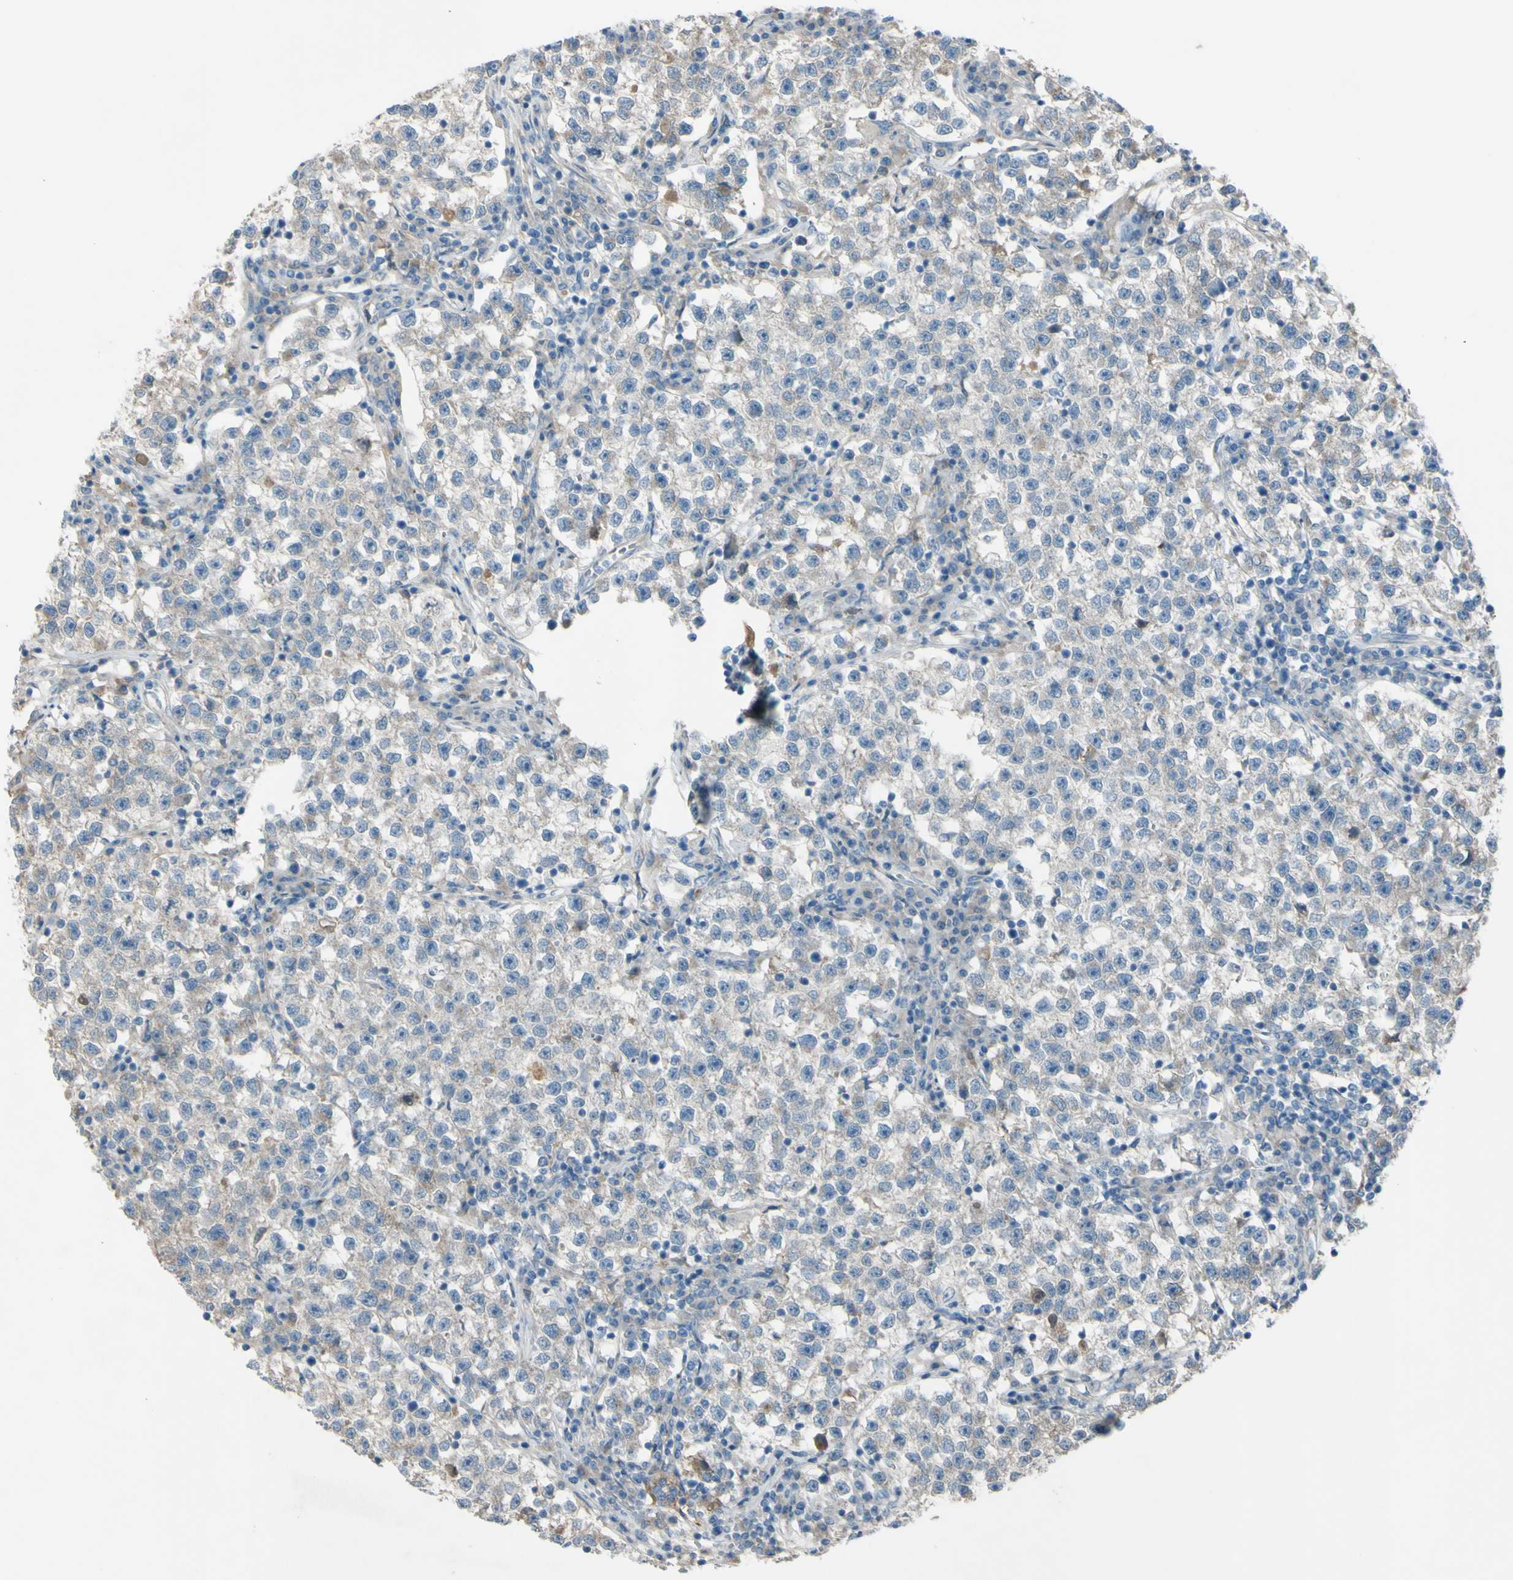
{"staining": {"intensity": "weak", "quantity": "<25%", "location": "cytoplasmic/membranous"}, "tissue": "testis cancer", "cell_type": "Tumor cells", "image_type": "cancer", "snomed": [{"axis": "morphology", "description": "Seminoma, NOS"}, {"axis": "topography", "description": "Testis"}], "caption": "Testis cancer was stained to show a protein in brown. There is no significant expression in tumor cells.", "gene": "ATRN", "patient": {"sex": "male", "age": 22}}